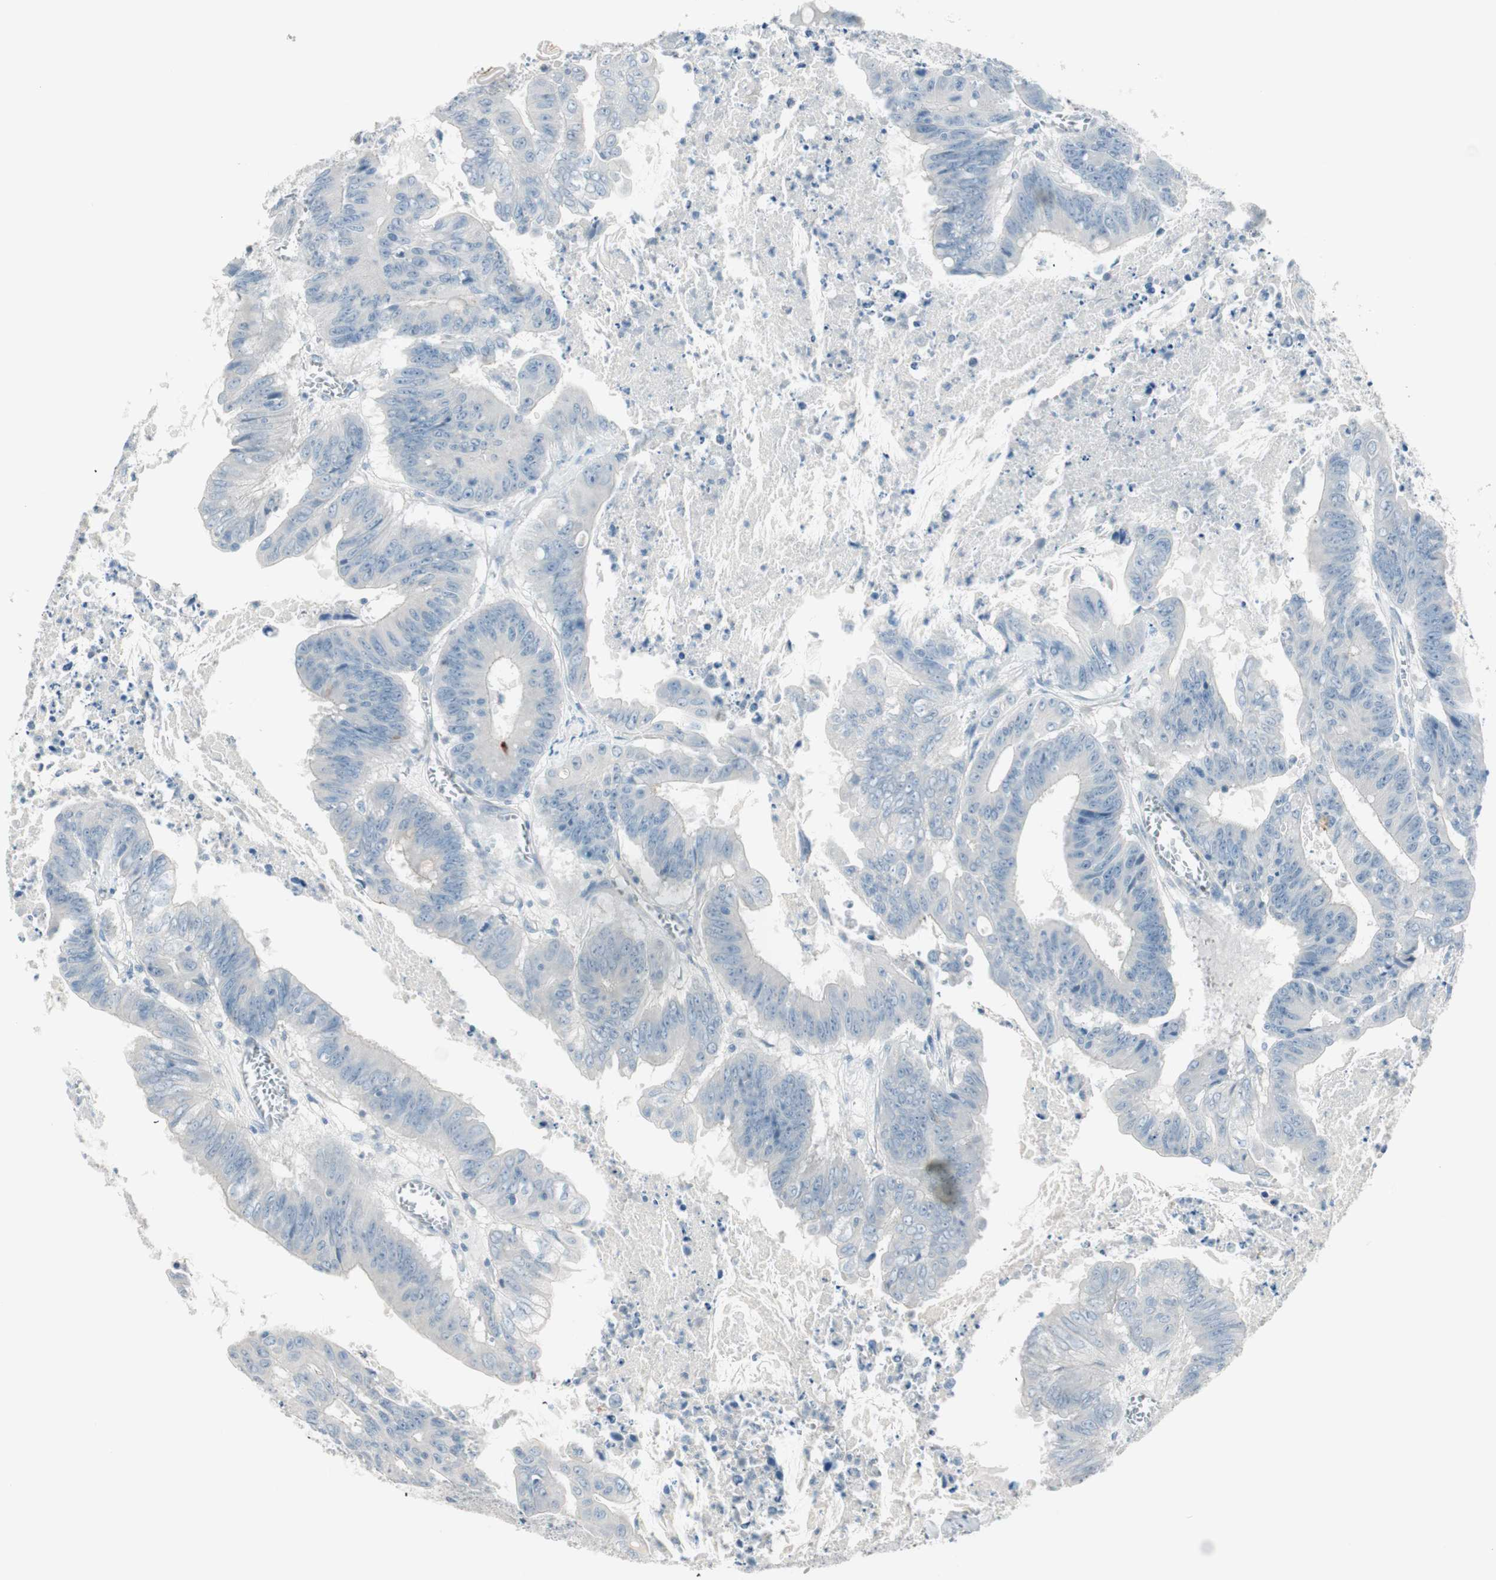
{"staining": {"intensity": "negative", "quantity": "none", "location": "none"}, "tissue": "colorectal cancer", "cell_type": "Tumor cells", "image_type": "cancer", "snomed": [{"axis": "morphology", "description": "Adenocarcinoma, NOS"}, {"axis": "topography", "description": "Colon"}], "caption": "High magnification brightfield microscopy of colorectal cancer (adenocarcinoma) stained with DAB (3,3'-diaminobenzidine) (brown) and counterstained with hematoxylin (blue): tumor cells show no significant expression.", "gene": "ITLN2", "patient": {"sex": "male", "age": 45}}